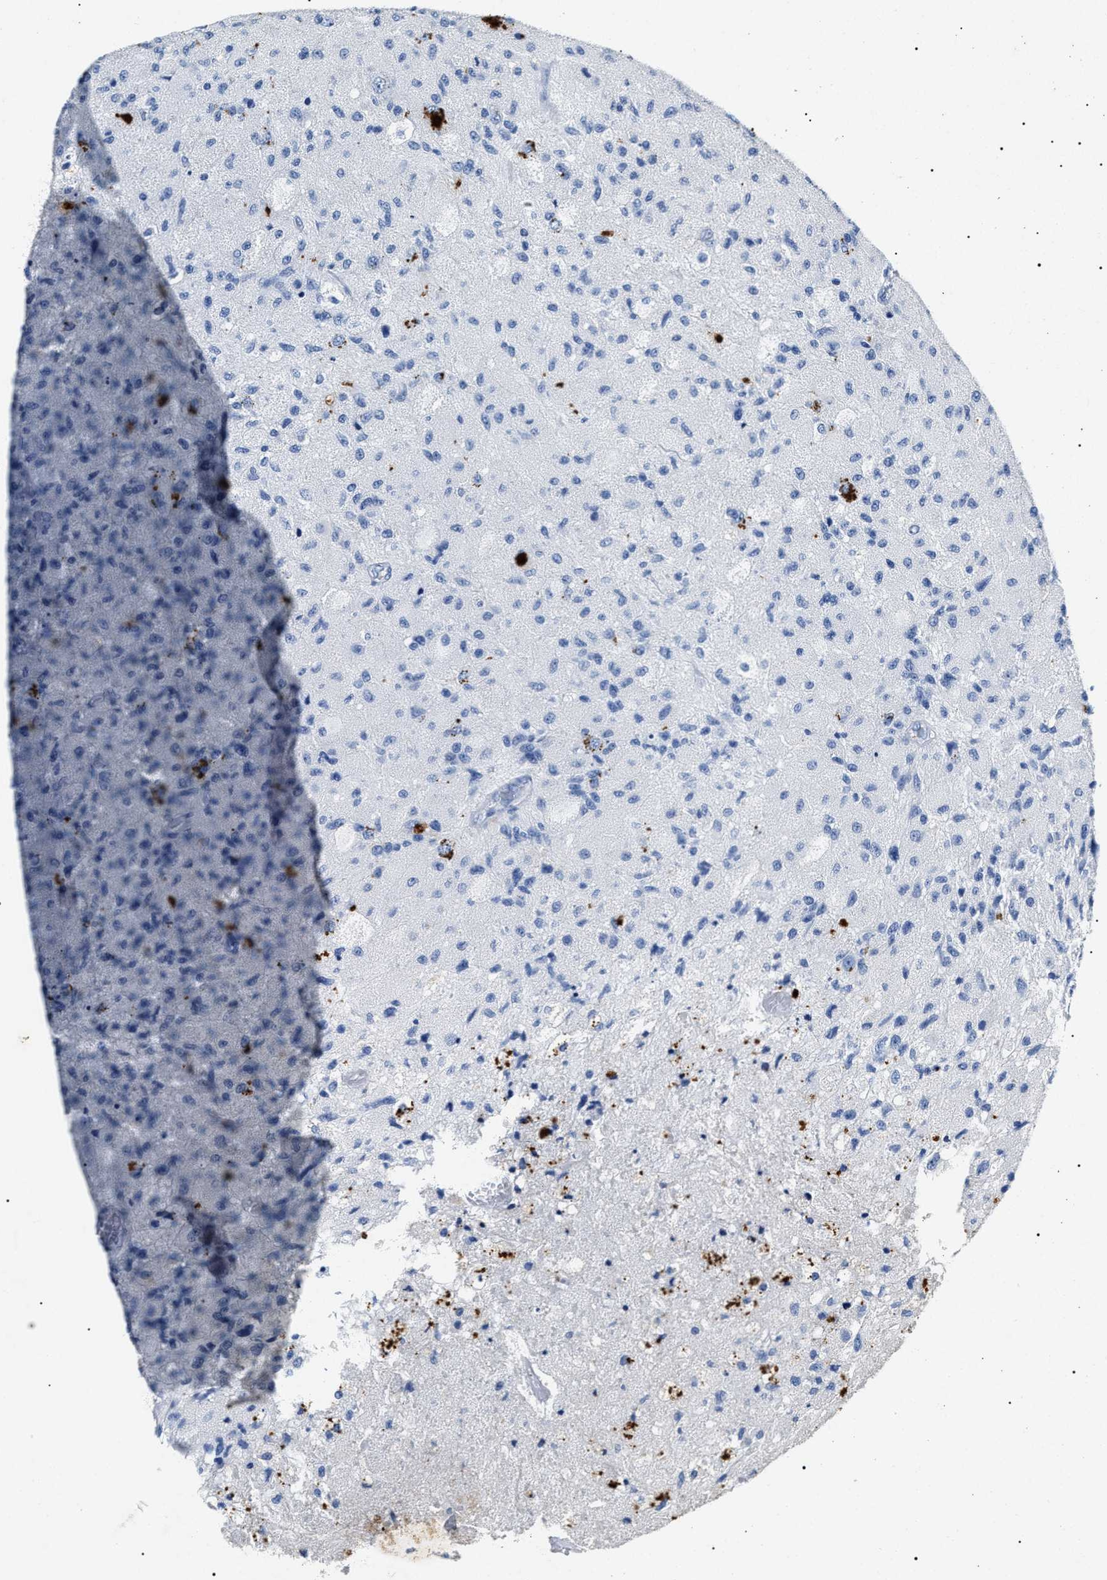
{"staining": {"intensity": "negative", "quantity": "none", "location": "none"}, "tissue": "glioma", "cell_type": "Tumor cells", "image_type": "cancer", "snomed": [{"axis": "morphology", "description": "Normal tissue, NOS"}, {"axis": "morphology", "description": "Glioma, malignant, High grade"}, {"axis": "topography", "description": "Cerebral cortex"}], "caption": "This is an immunohistochemistry (IHC) micrograph of human glioma. There is no staining in tumor cells.", "gene": "LRRC8E", "patient": {"sex": "male", "age": 77}}